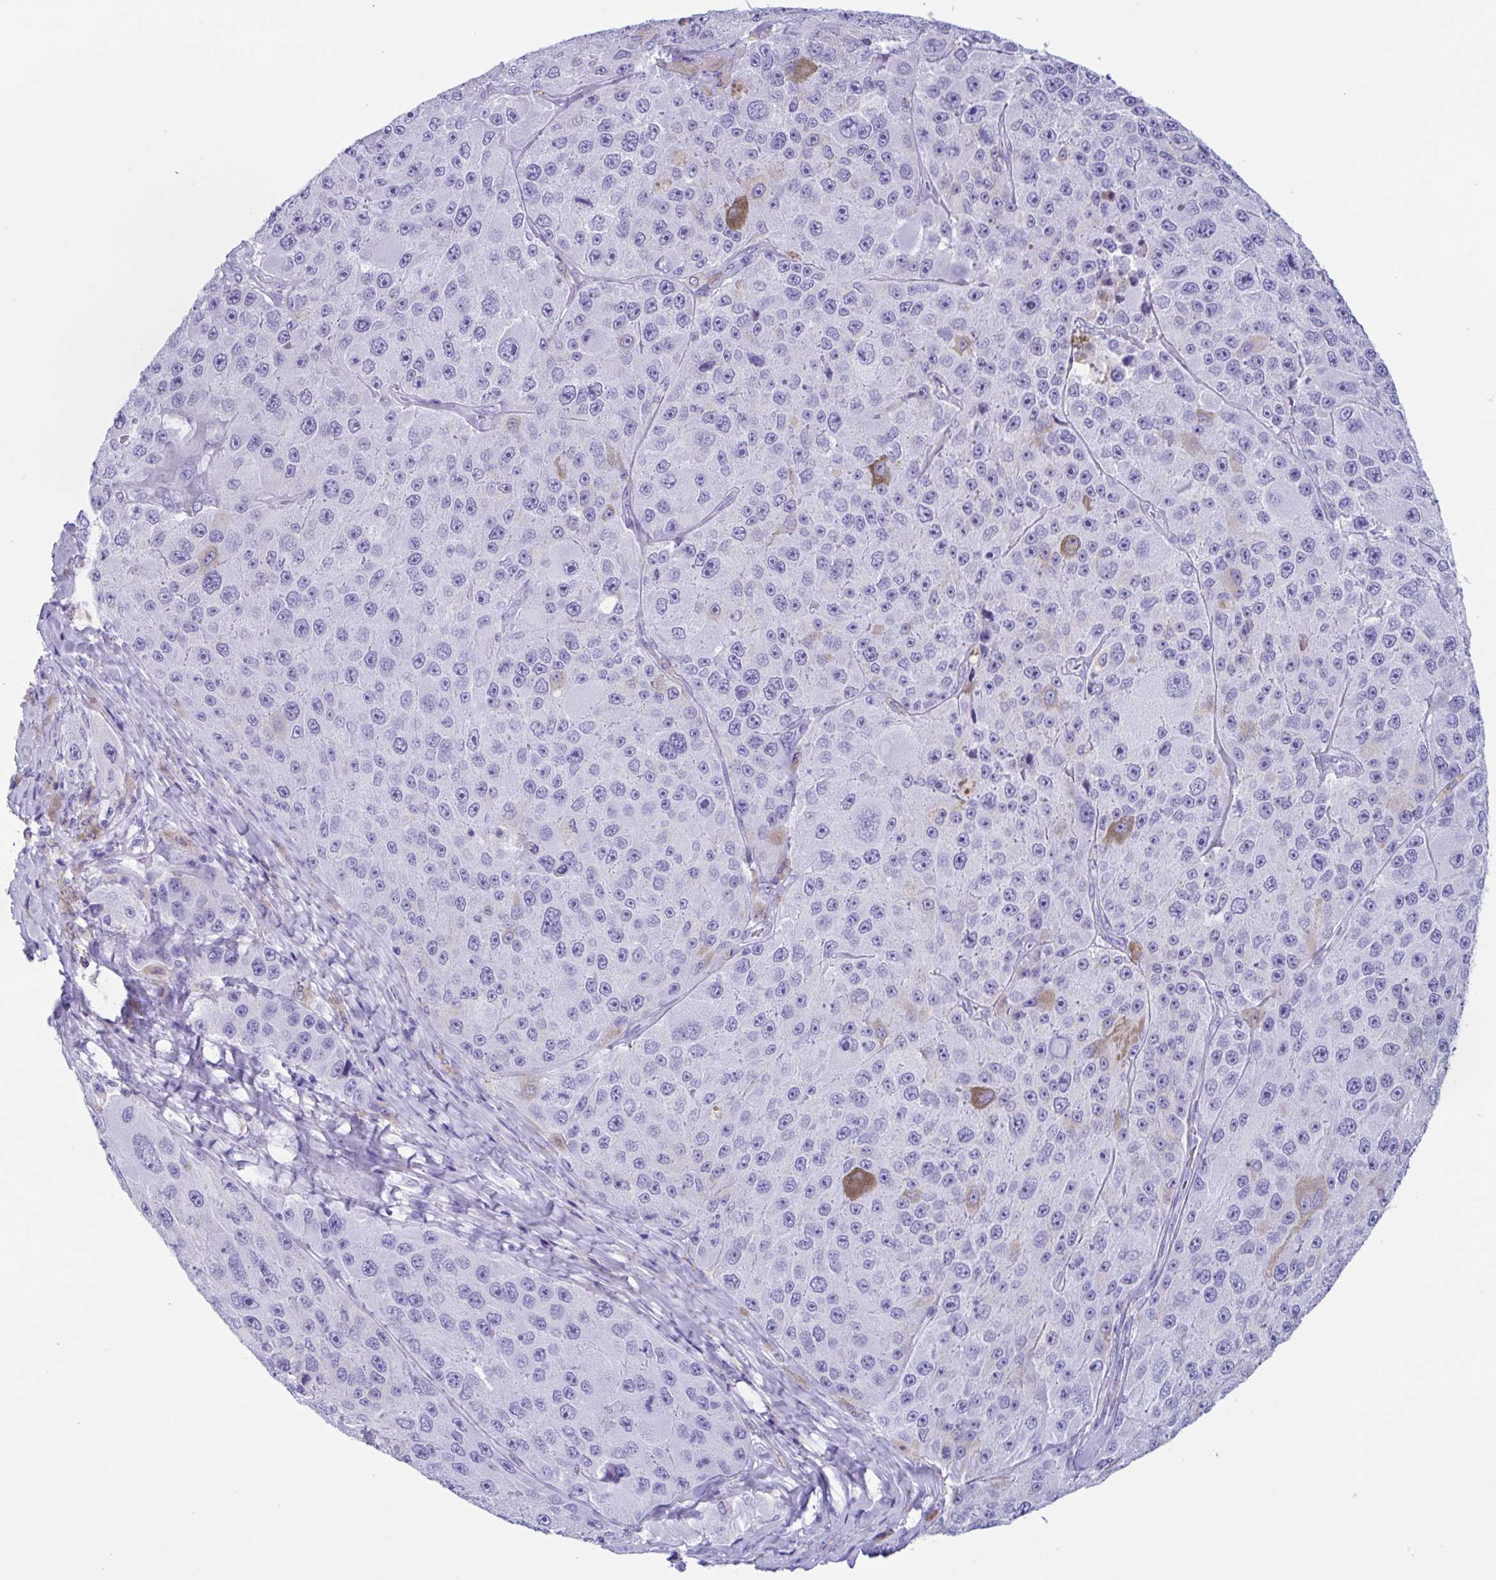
{"staining": {"intensity": "negative", "quantity": "none", "location": "none"}, "tissue": "melanoma", "cell_type": "Tumor cells", "image_type": "cancer", "snomed": [{"axis": "morphology", "description": "Malignant melanoma, Metastatic site"}, {"axis": "topography", "description": "Lymph node"}], "caption": "The photomicrograph exhibits no significant staining in tumor cells of melanoma.", "gene": "ZNF850", "patient": {"sex": "male", "age": 62}}